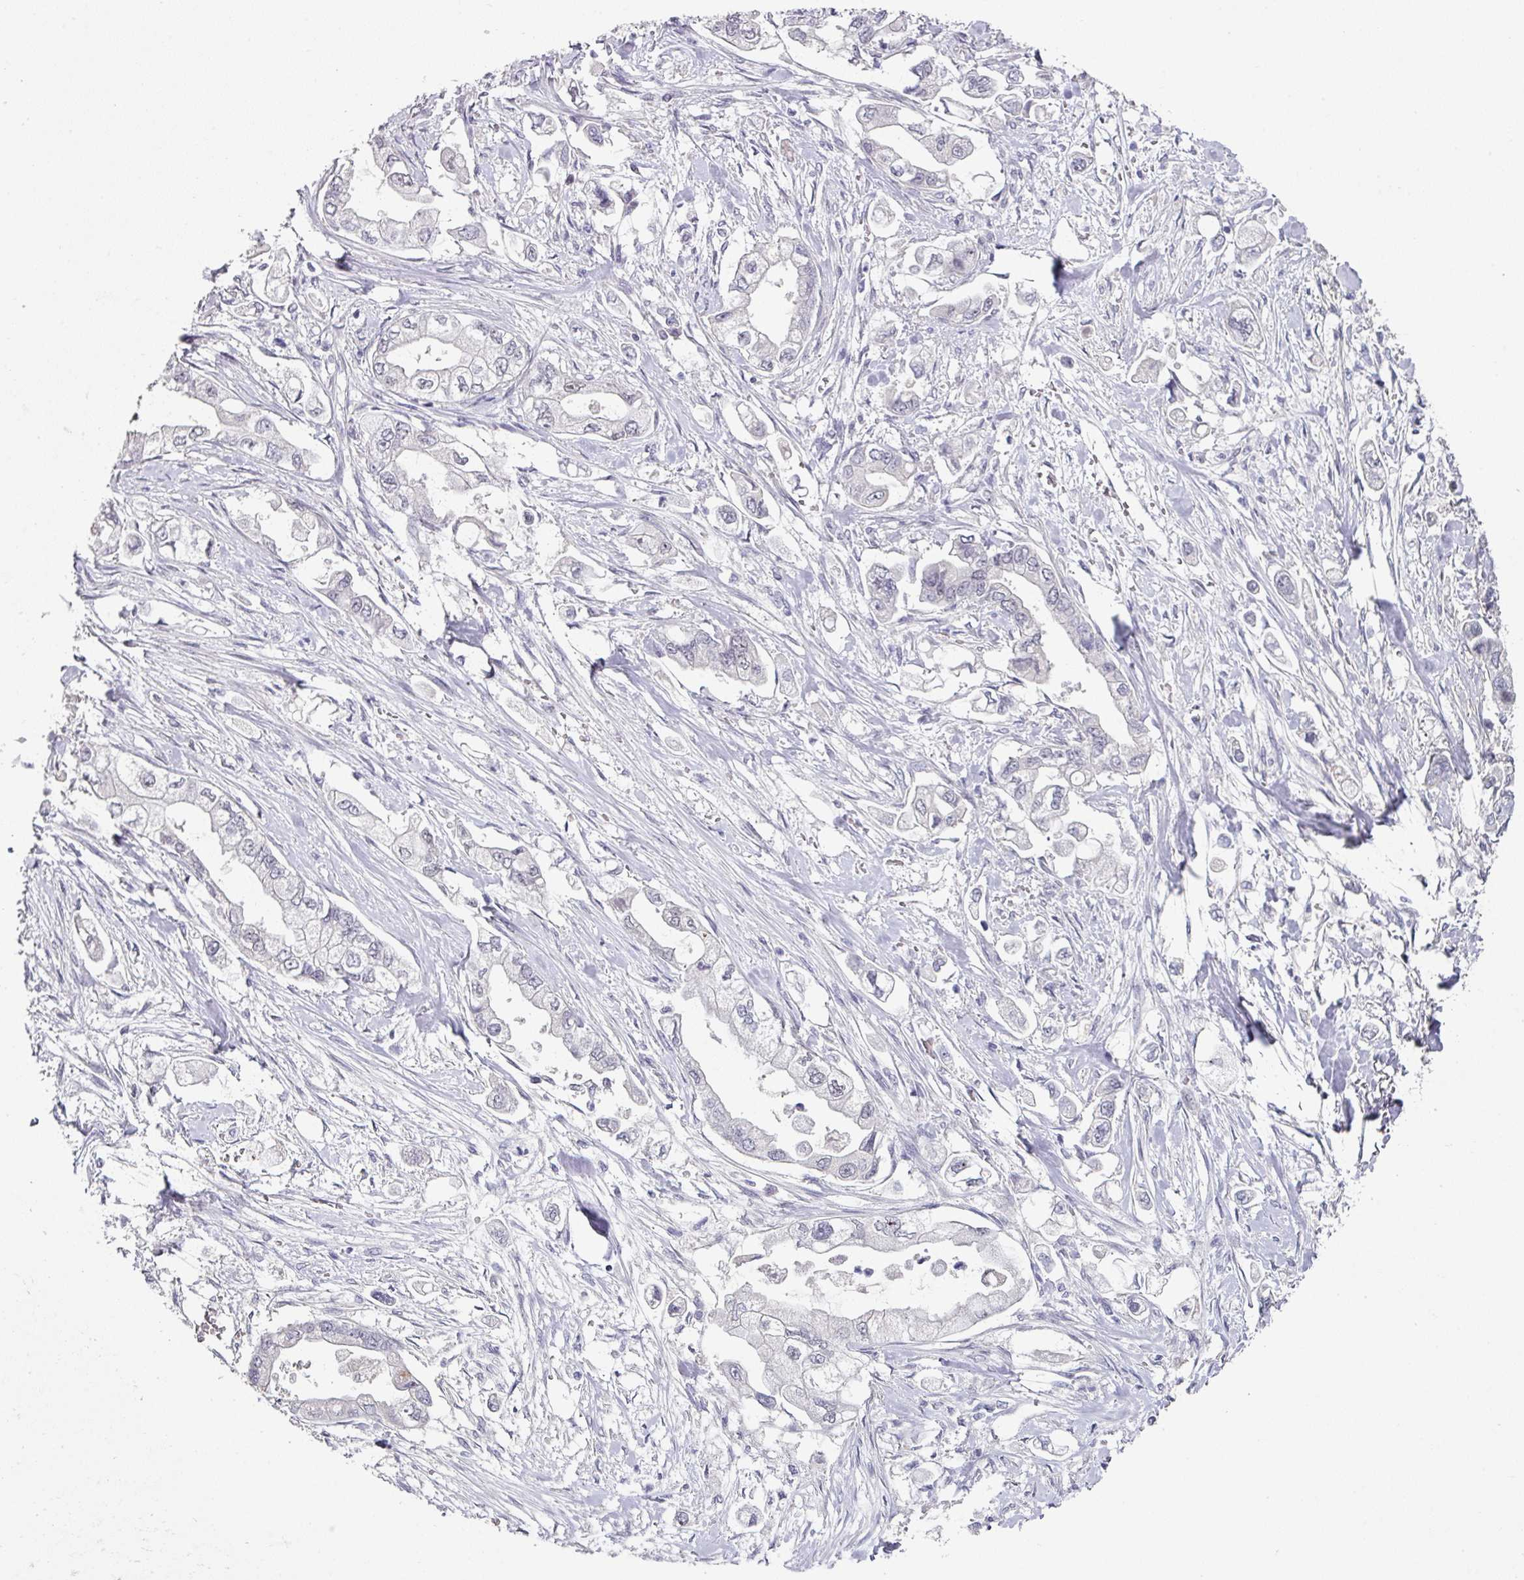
{"staining": {"intensity": "negative", "quantity": "none", "location": "none"}, "tissue": "stomach cancer", "cell_type": "Tumor cells", "image_type": "cancer", "snomed": [{"axis": "morphology", "description": "Adenocarcinoma, NOS"}, {"axis": "topography", "description": "Stomach"}], "caption": "DAB immunohistochemical staining of stomach cancer (adenocarcinoma) exhibits no significant staining in tumor cells.", "gene": "ELK1", "patient": {"sex": "male", "age": 62}}